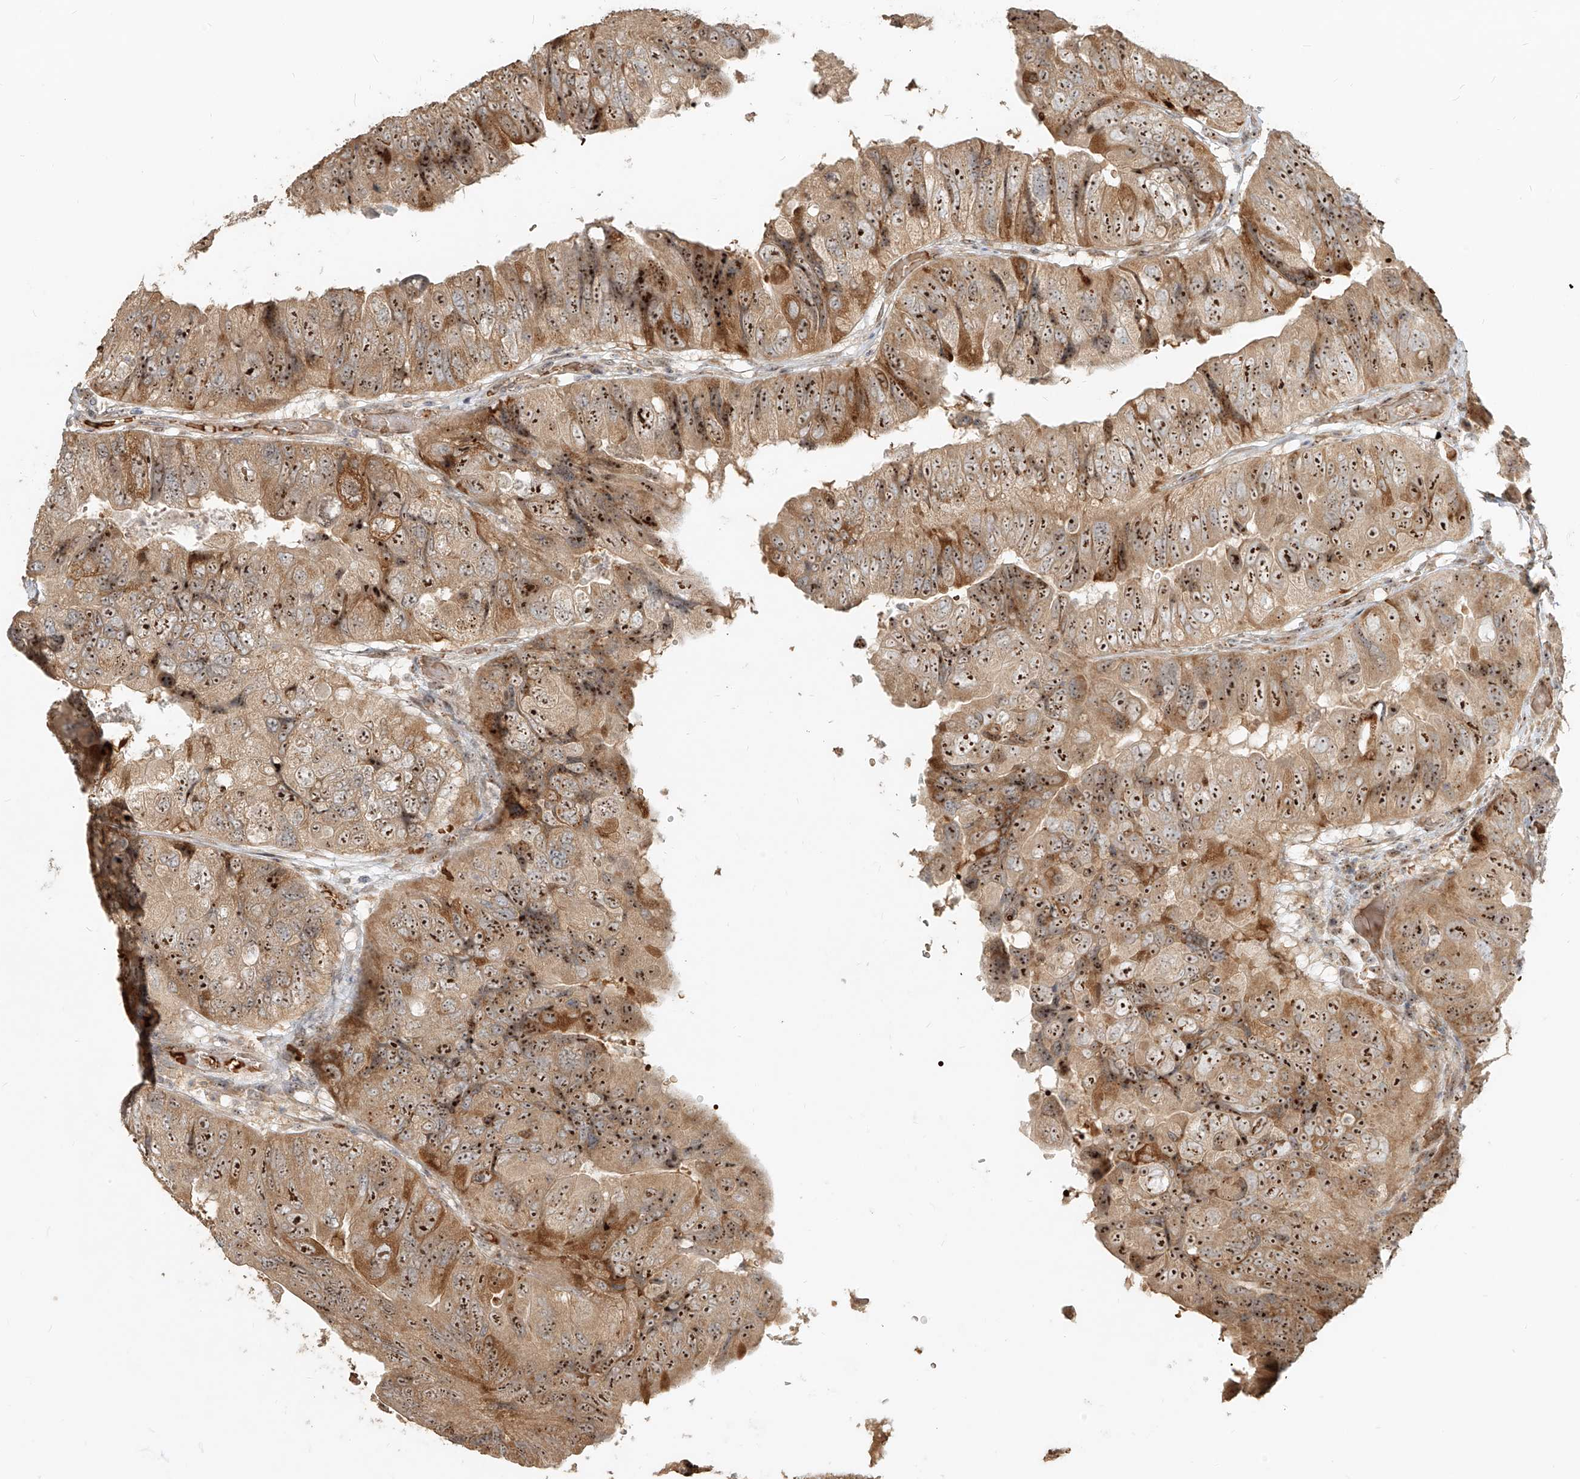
{"staining": {"intensity": "moderate", "quantity": ">75%", "location": "cytoplasmic/membranous,nuclear"}, "tissue": "colorectal cancer", "cell_type": "Tumor cells", "image_type": "cancer", "snomed": [{"axis": "morphology", "description": "Adenocarcinoma, NOS"}, {"axis": "topography", "description": "Rectum"}], "caption": "Colorectal cancer (adenocarcinoma) stained for a protein demonstrates moderate cytoplasmic/membranous and nuclear positivity in tumor cells.", "gene": "BYSL", "patient": {"sex": "male", "age": 63}}